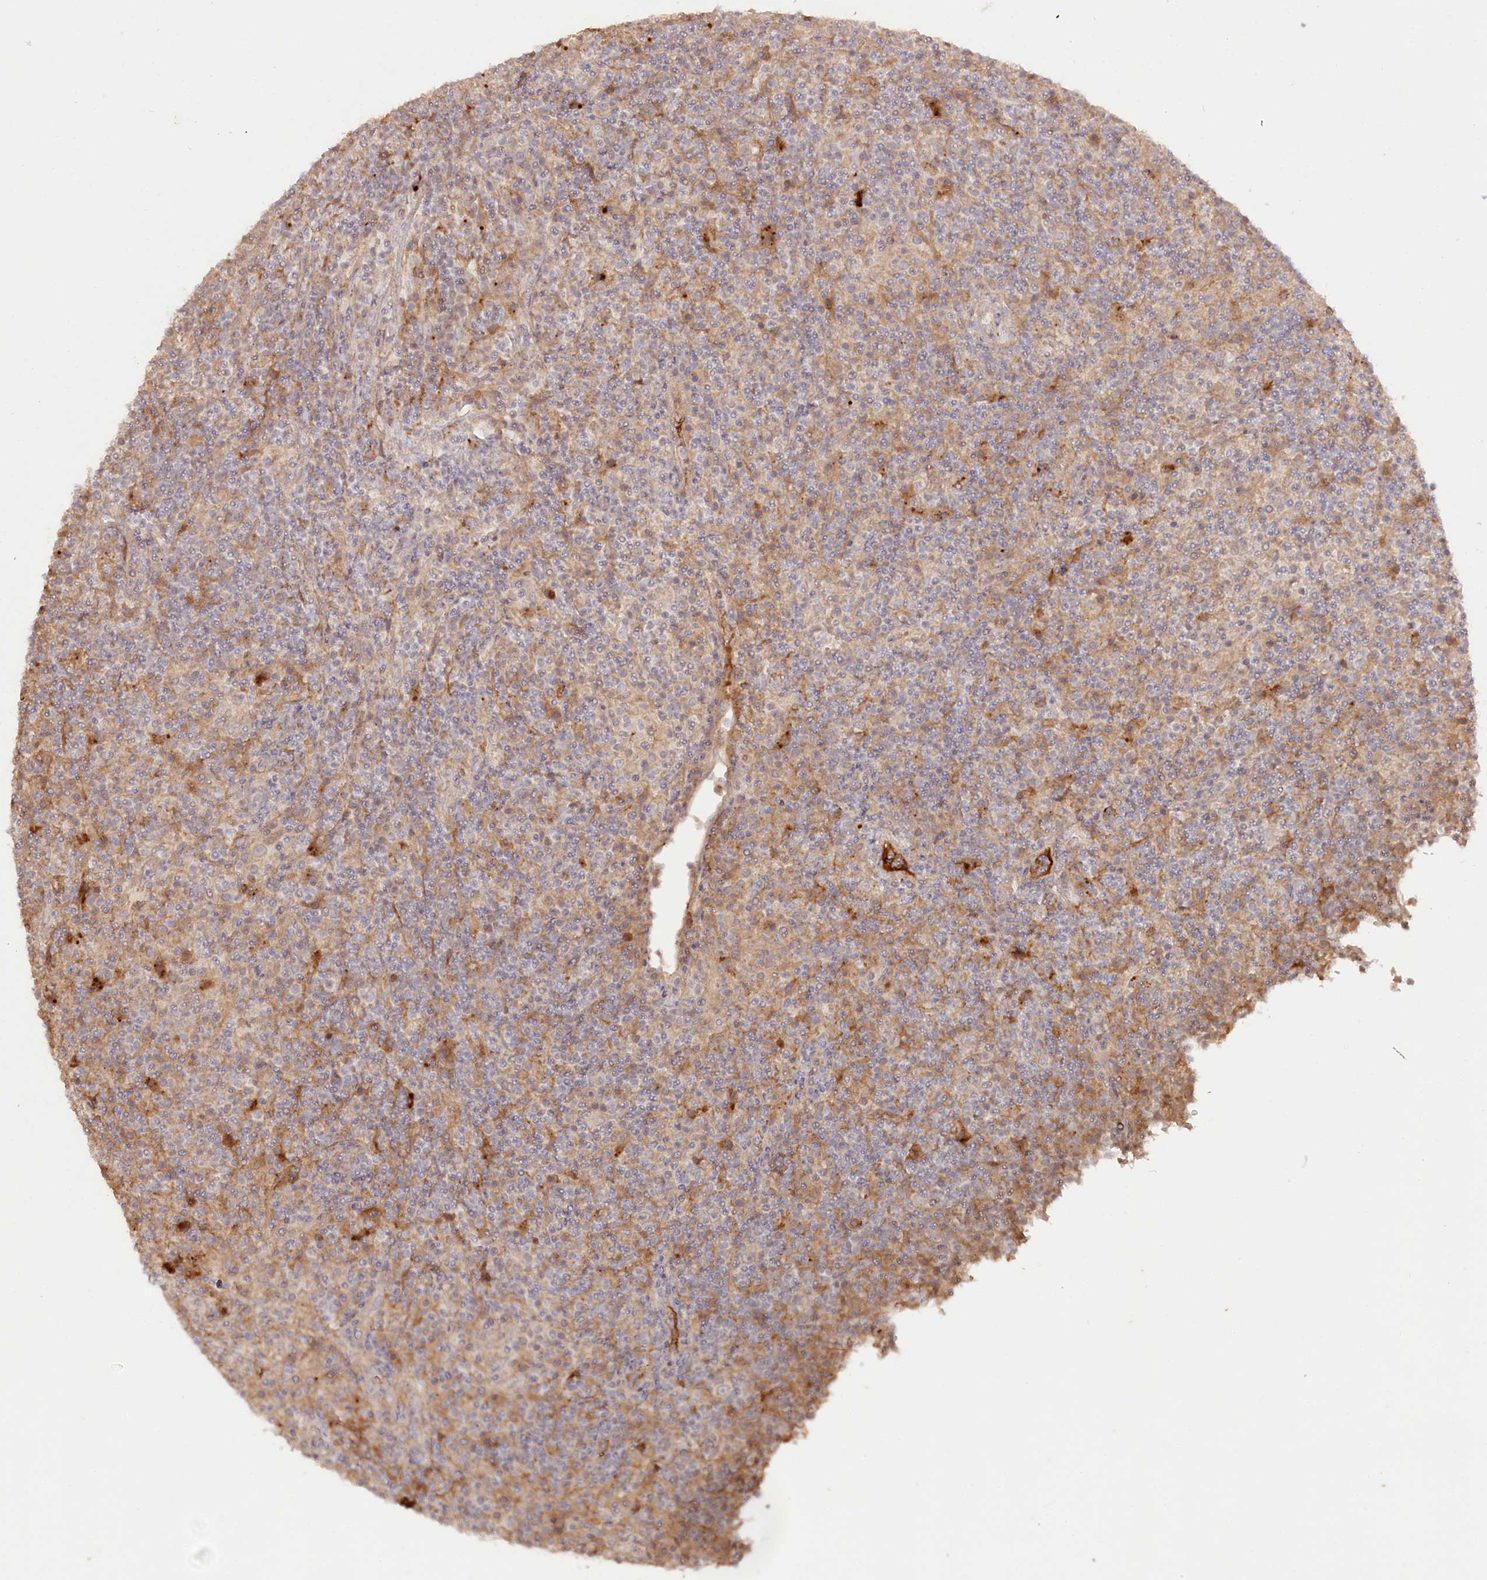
{"staining": {"intensity": "weak", "quantity": "25%-75%", "location": "cytoplasmic/membranous"}, "tissue": "lymphoma", "cell_type": "Tumor cells", "image_type": "cancer", "snomed": [{"axis": "morphology", "description": "Hodgkin's disease, NOS"}, {"axis": "topography", "description": "Lymph node"}], "caption": "High-magnification brightfield microscopy of lymphoma stained with DAB (3,3'-diaminobenzidine) (brown) and counterstained with hematoxylin (blue). tumor cells exhibit weak cytoplasmic/membranous expression is identified in about25%-75% of cells.", "gene": "PSAPL1", "patient": {"sex": "male", "age": 70}}